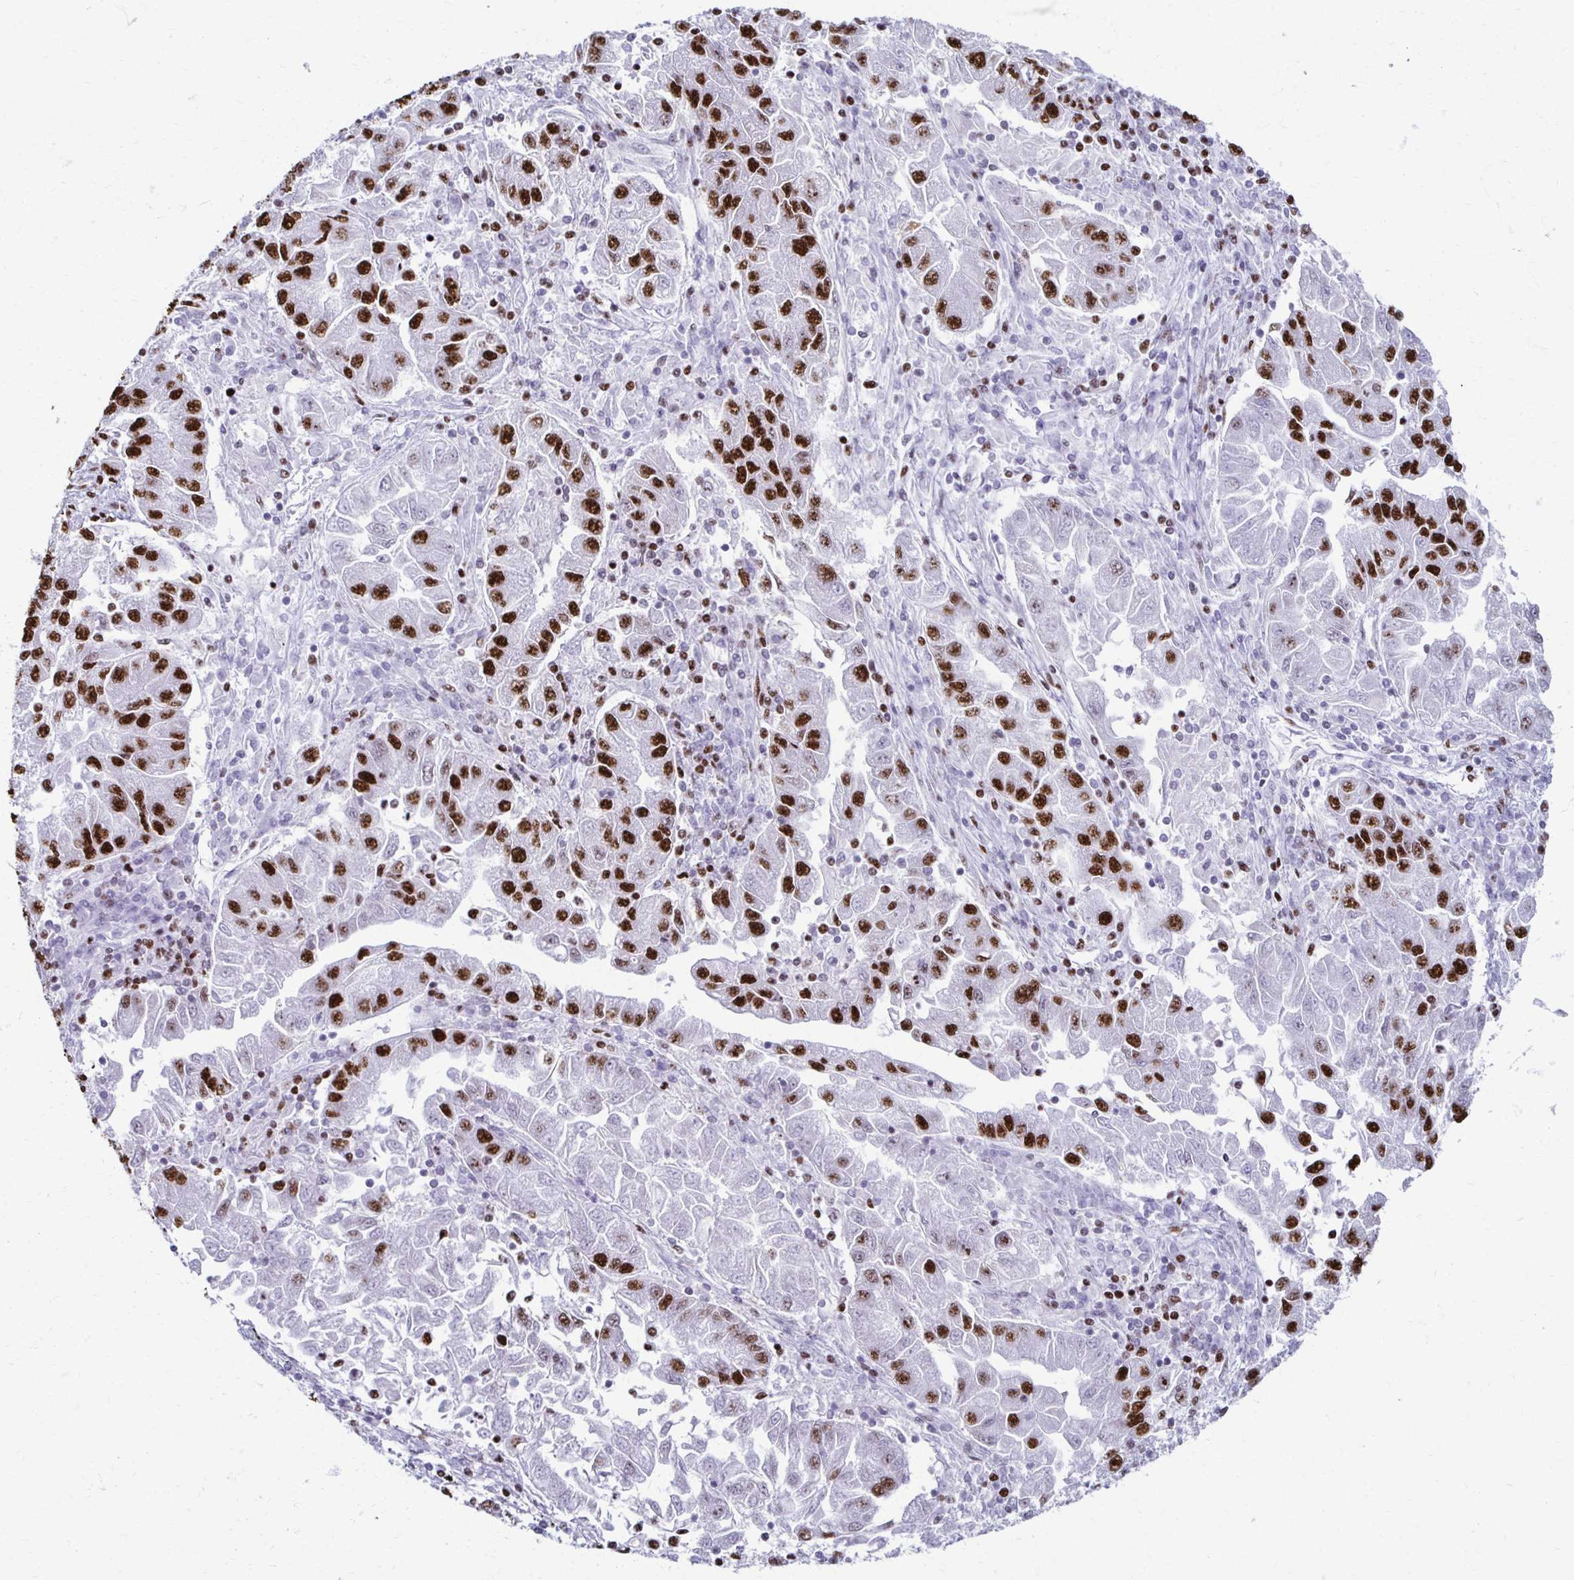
{"staining": {"intensity": "strong", "quantity": ">75%", "location": "nuclear"}, "tissue": "lung cancer", "cell_type": "Tumor cells", "image_type": "cancer", "snomed": [{"axis": "morphology", "description": "Adenocarcinoma, NOS"}, {"axis": "morphology", "description": "Adenocarcinoma primary or metastatic"}, {"axis": "topography", "description": "Lung"}], "caption": "Immunohistochemical staining of adenocarcinoma (lung) exhibits high levels of strong nuclear protein expression in about >75% of tumor cells.", "gene": "NONO", "patient": {"sex": "male", "age": 74}}